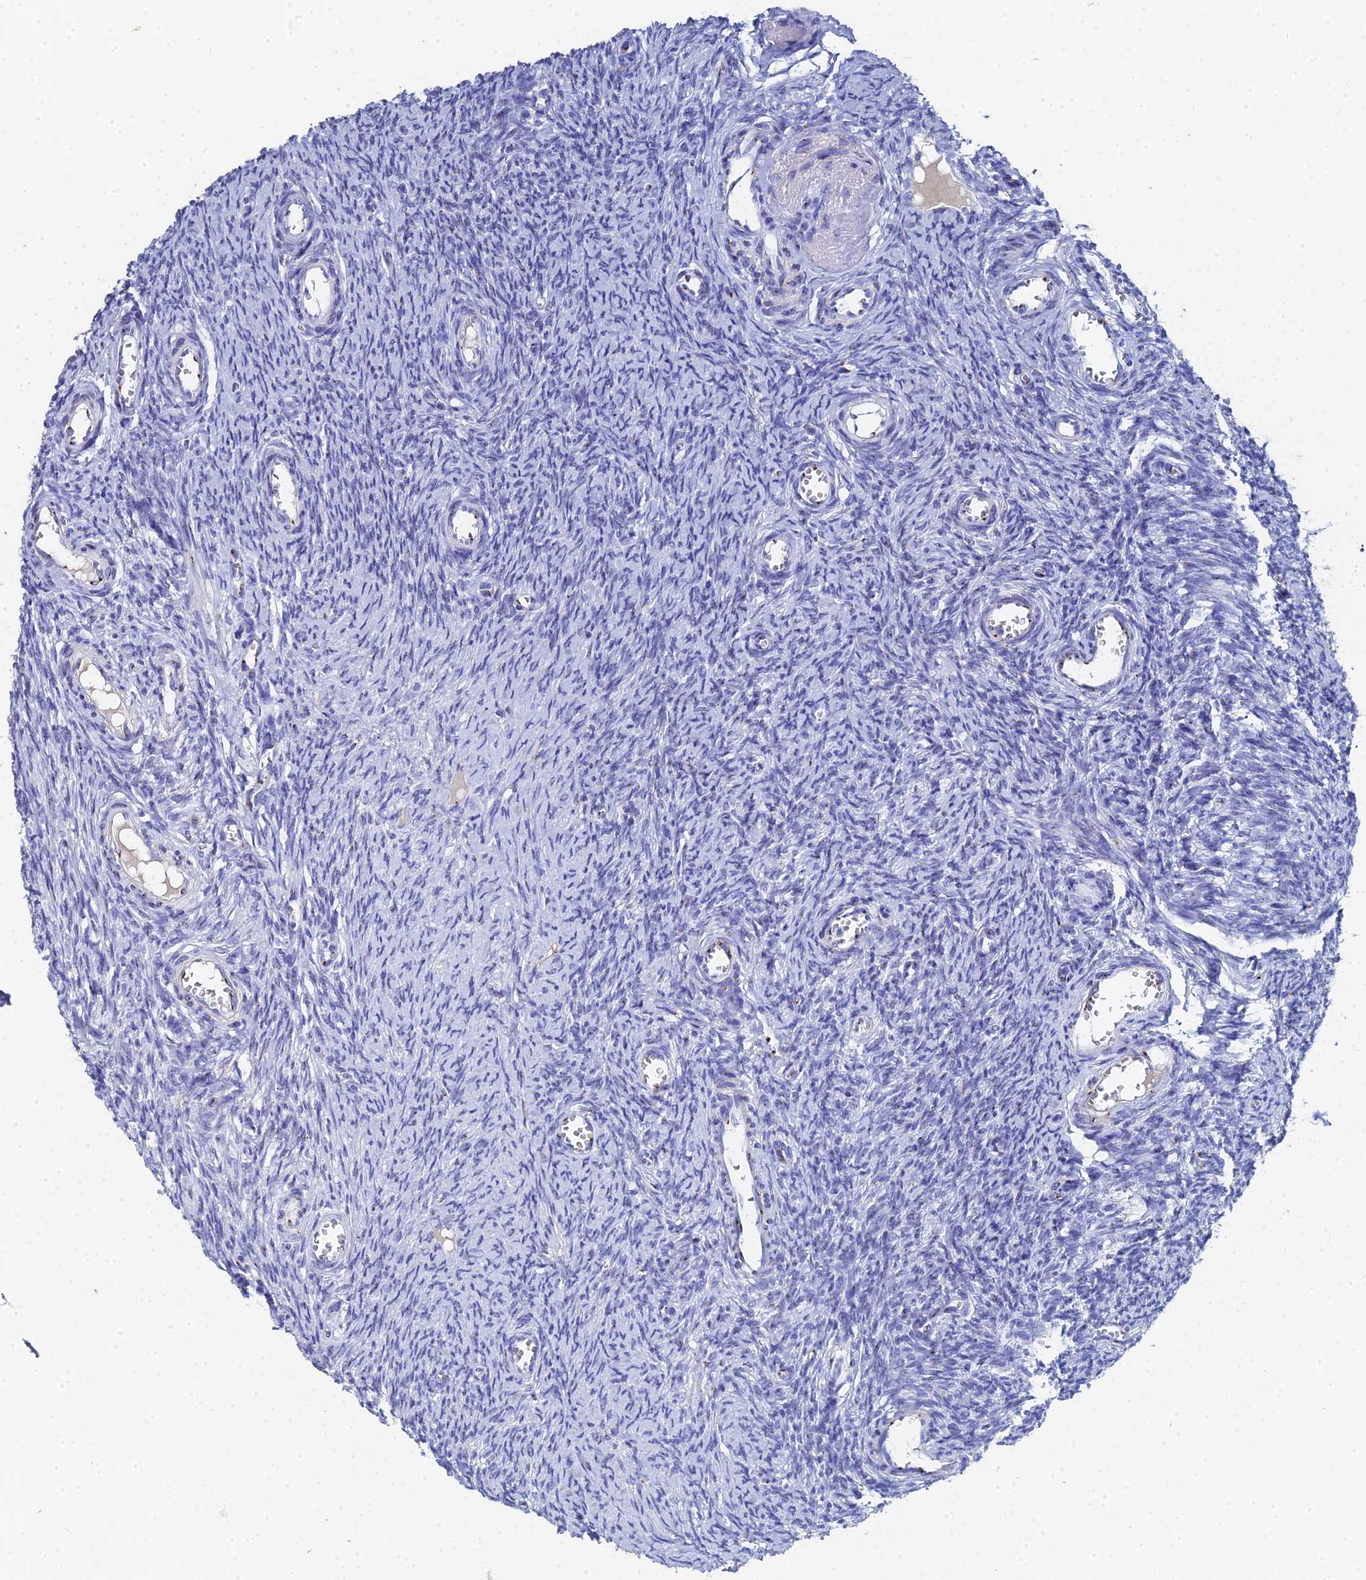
{"staining": {"intensity": "negative", "quantity": "none", "location": "none"}, "tissue": "ovary", "cell_type": "Ovarian stroma cells", "image_type": "normal", "snomed": [{"axis": "morphology", "description": "Normal tissue, NOS"}, {"axis": "topography", "description": "Ovary"}], "caption": "Histopathology image shows no significant protein expression in ovarian stroma cells of normal ovary. (DAB IHC visualized using brightfield microscopy, high magnification).", "gene": "ENSG00000268674", "patient": {"sex": "female", "age": 44}}